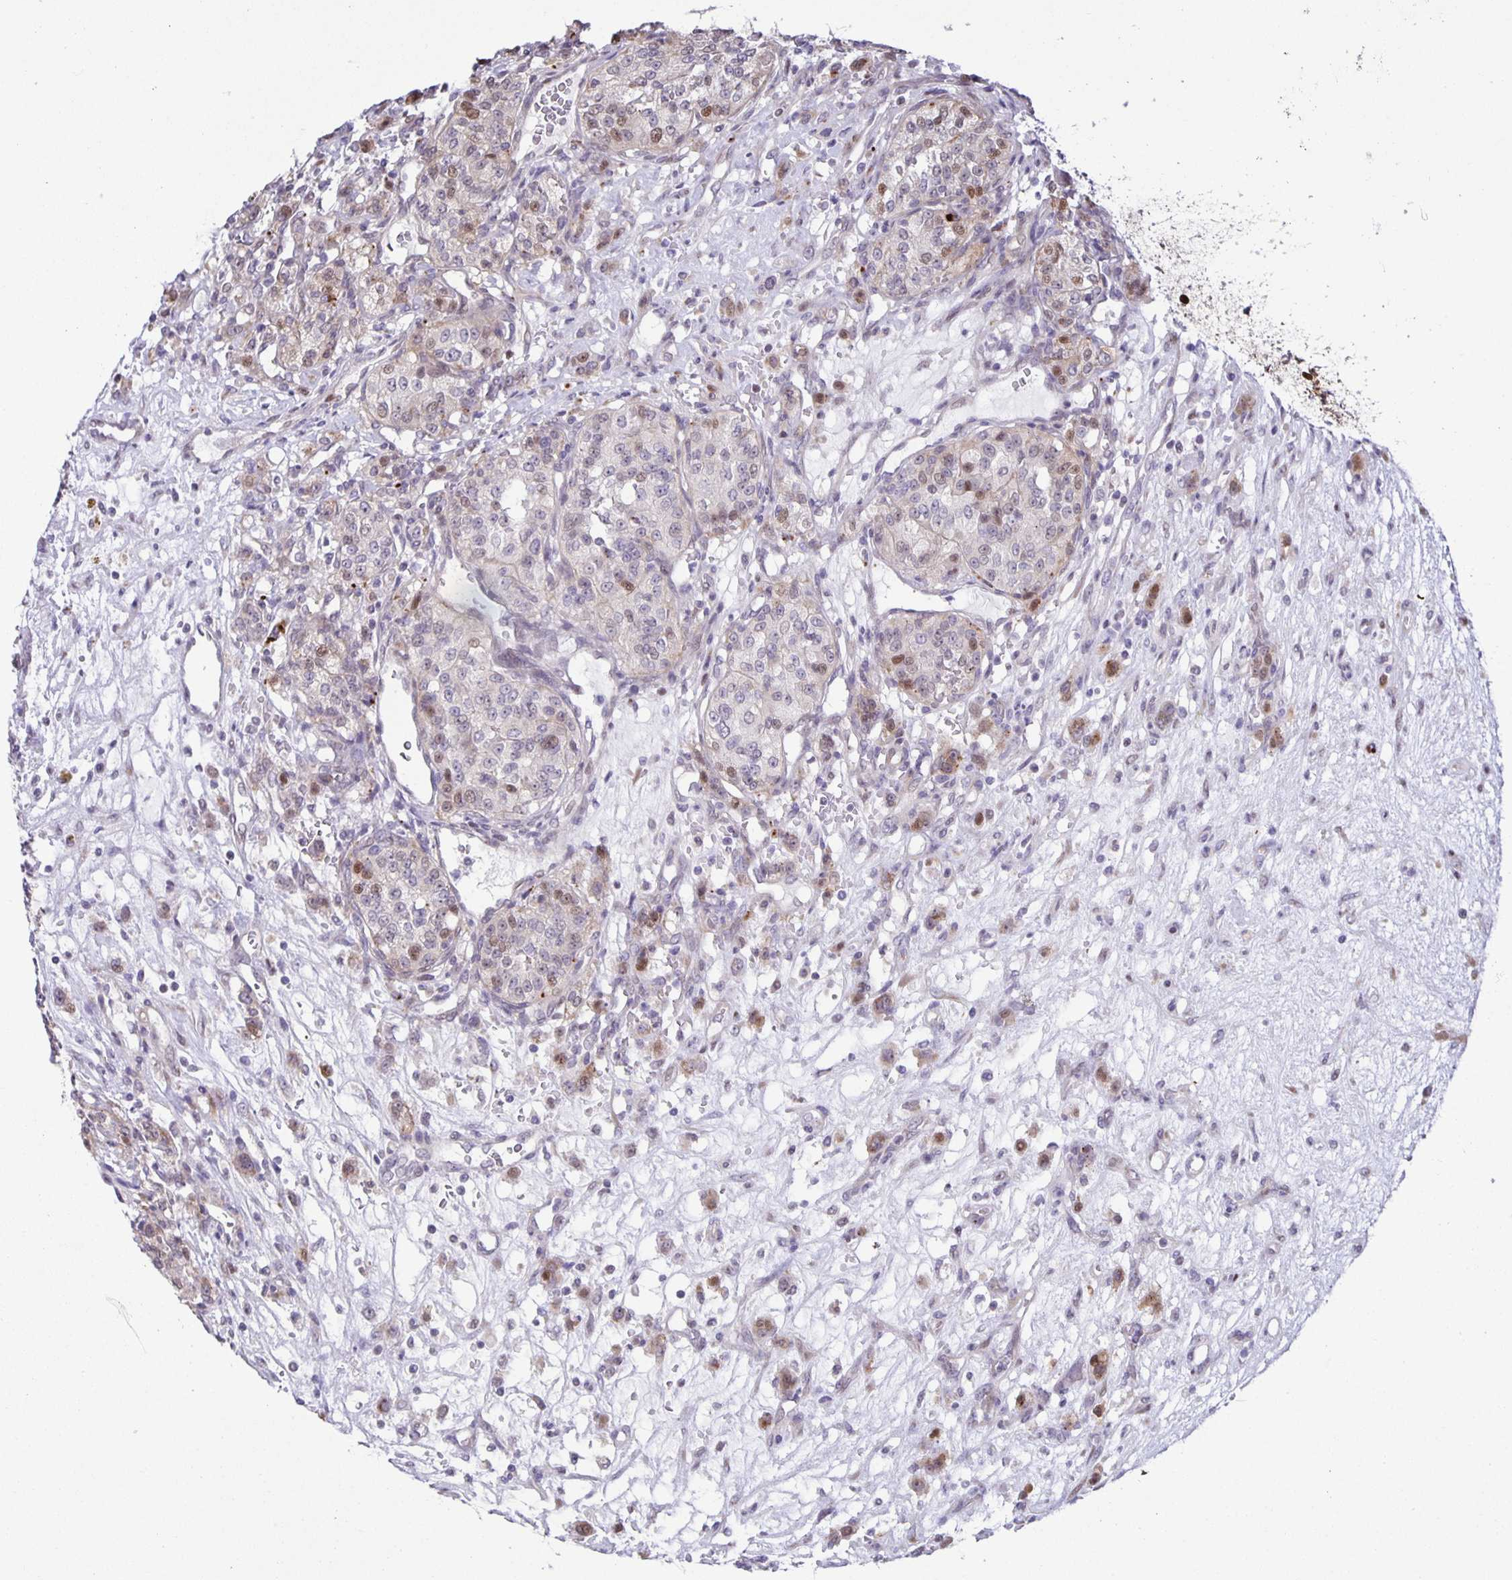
{"staining": {"intensity": "moderate", "quantity": "<25%", "location": "nuclear"}, "tissue": "renal cancer", "cell_type": "Tumor cells", "image_type": "cancer", "snomed": [{"axis": "morphology", "description": "Adenocarcinoma, NOS"}, {"axis": "topography", "description": "Kidney"}], "caption": "Immunohistochemistry staining of renal adenocarcinoma, which reveals low levels of moderate nuclear expression in approximately <25% of tumor cells indicating moderate nuclear protein positivity. The staining was performed using DAB (3,3'-diaminobenzidine) (brown) for protein detection and nuclei were counterstained in hematoxylin (blue).", "gene": "MAPK12", "patient": {"sex": "female", "age": 63}}